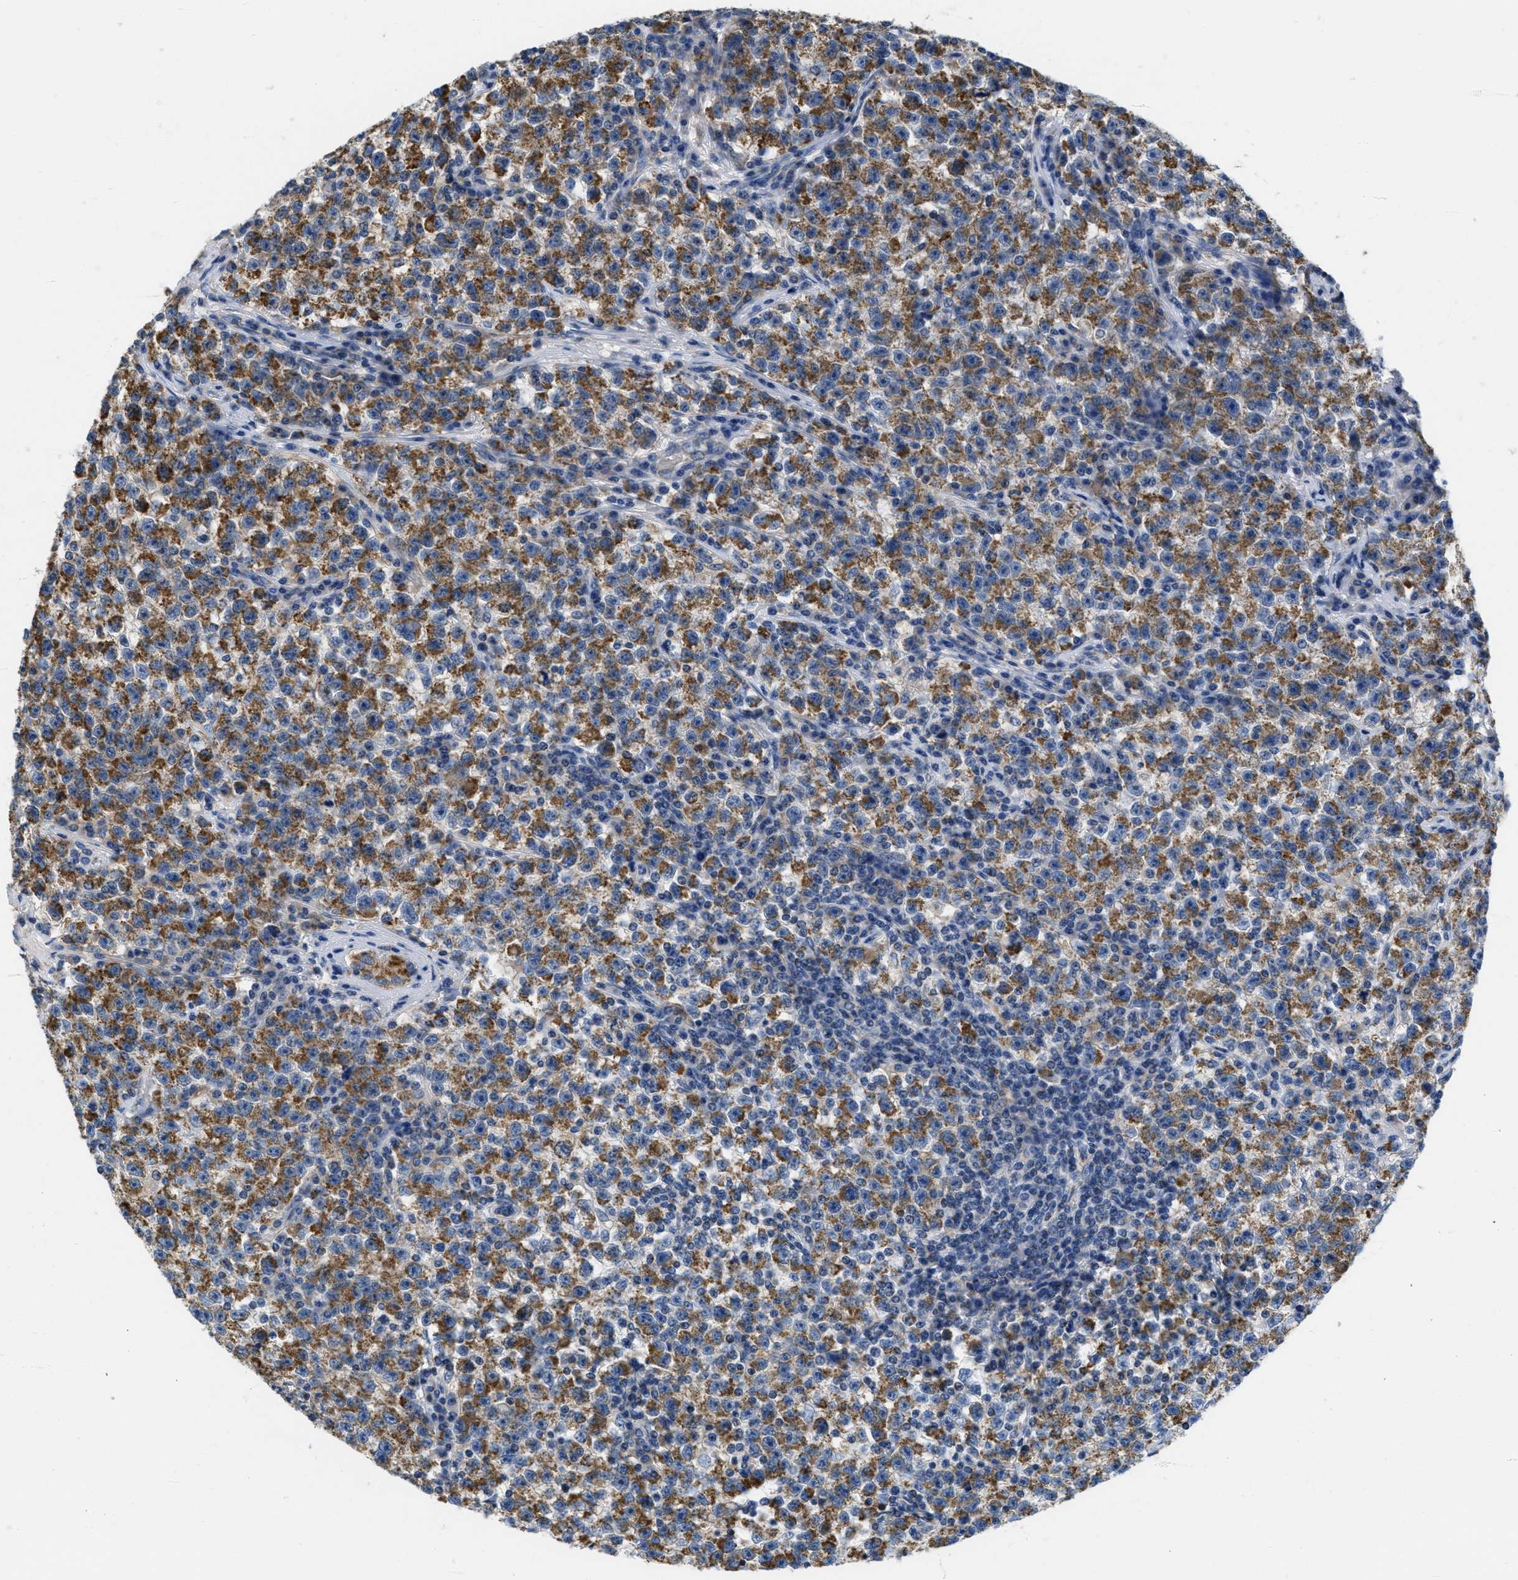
{"staining": {"intensity": "moderate", "quantity": ">75%", "location": "cytoplasmic/membranous"}, "tissue": "testis cancer", "cell_type": "Tumor cells", "image_type": "cancer", "snomed": [{"axis": "morphology", "description": "Seminoma, NOS"}, {"axis": "topography", "description": "Testis"}], "caption": "Human testis cancer (seminoma) stained for a protein (brown) reveals moderate cytoplasmic/membranous positive staining in about >75% of tumor cells.", "gene": "KCNJ5", "patient": {"sex": "male", "age": 22}}